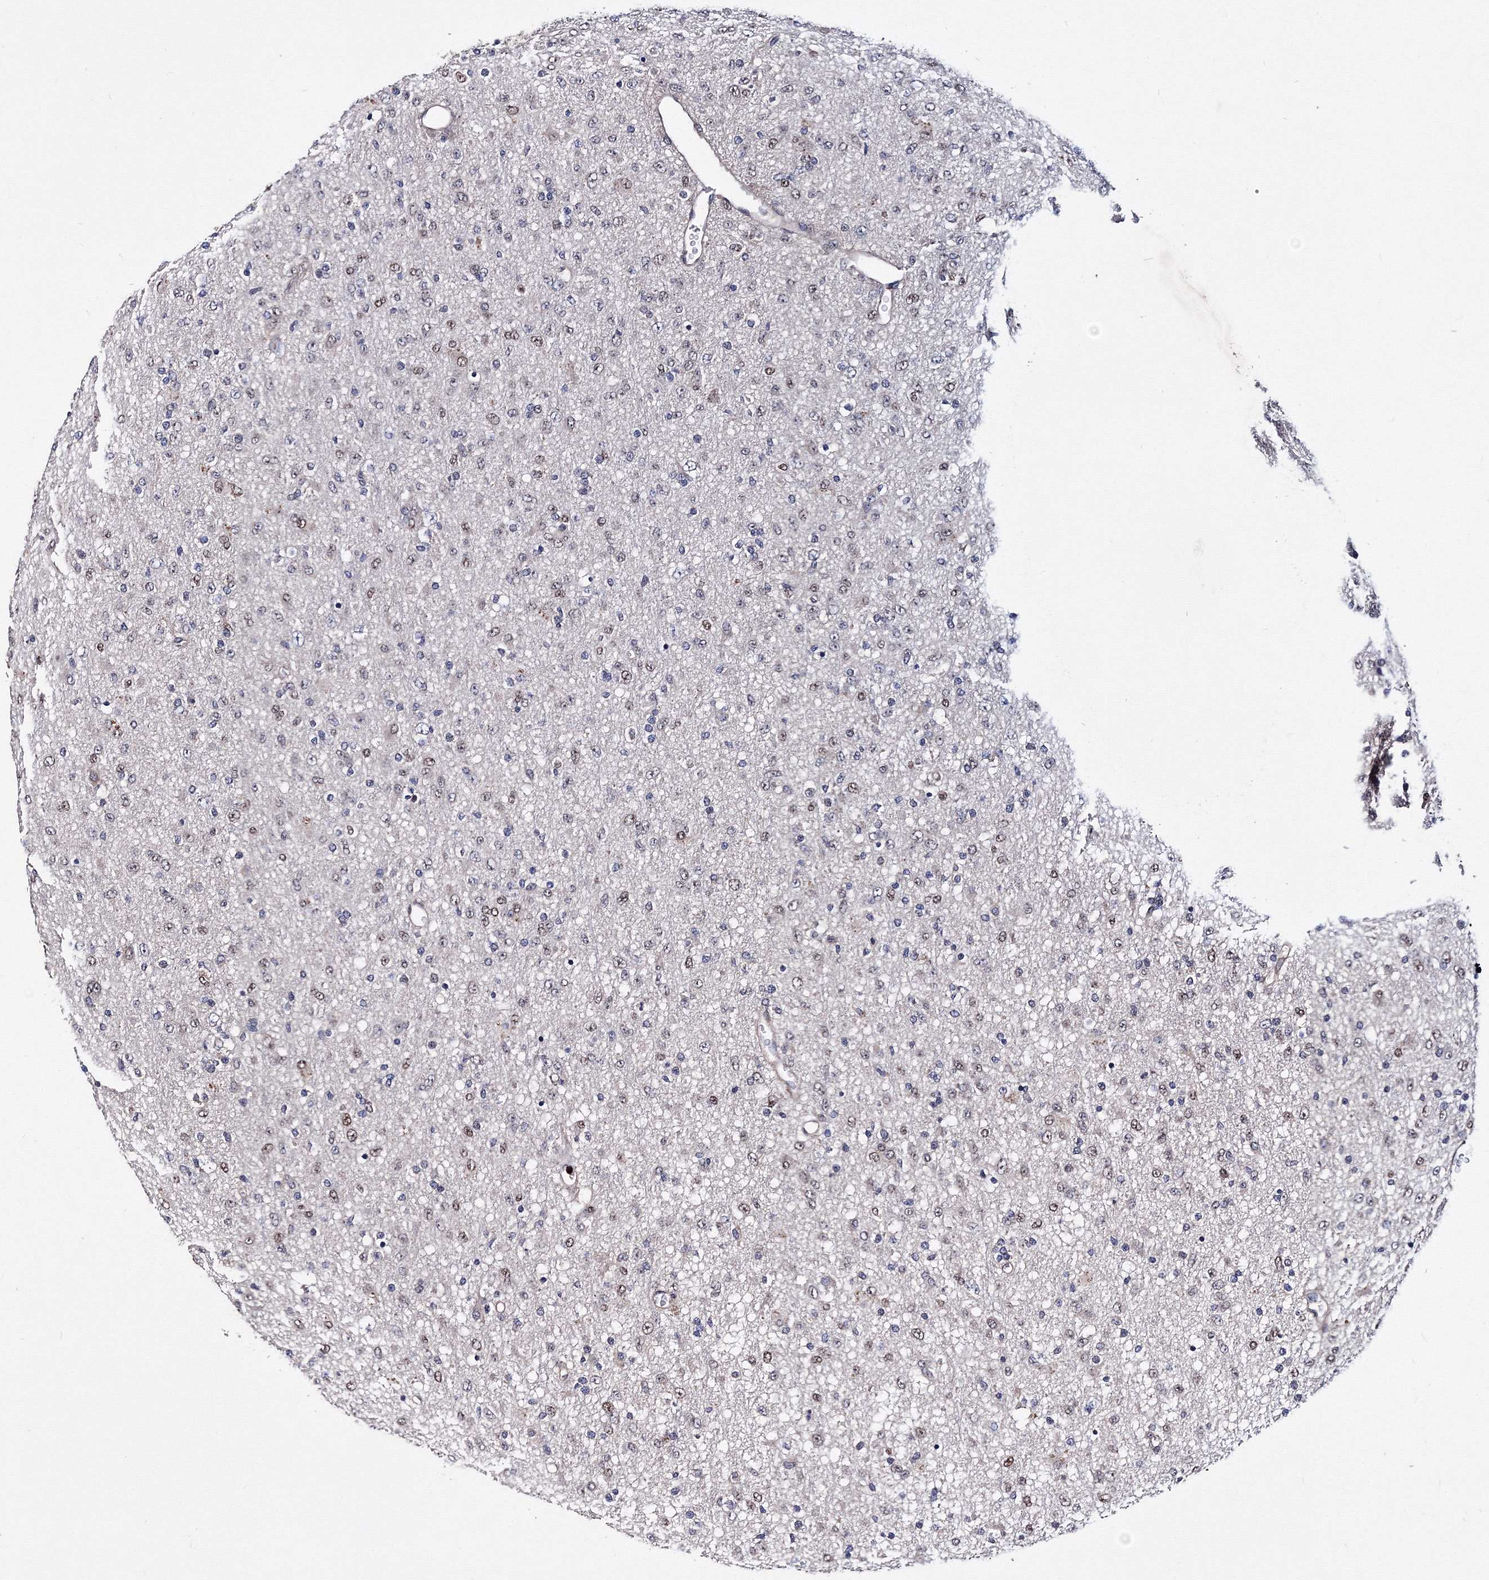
{"staining": {"intensity": "weak", "quantity": "<25%", "location": "nuclear"}, "tissue": "glioma", "cell_type": "Tumor cells", "image_type": "cancer", "snomed": [{"axis": "morphology", "description": "Glioma, malignant, Low grade"}, {"axis": "topography", "description": "Brain"}], "caption": "This is an IHC histopathology image of human glioma. There is no staining in tumor cells.", "gene": "PHYKPL", "patient": {"sex": "male", "age": 65}}